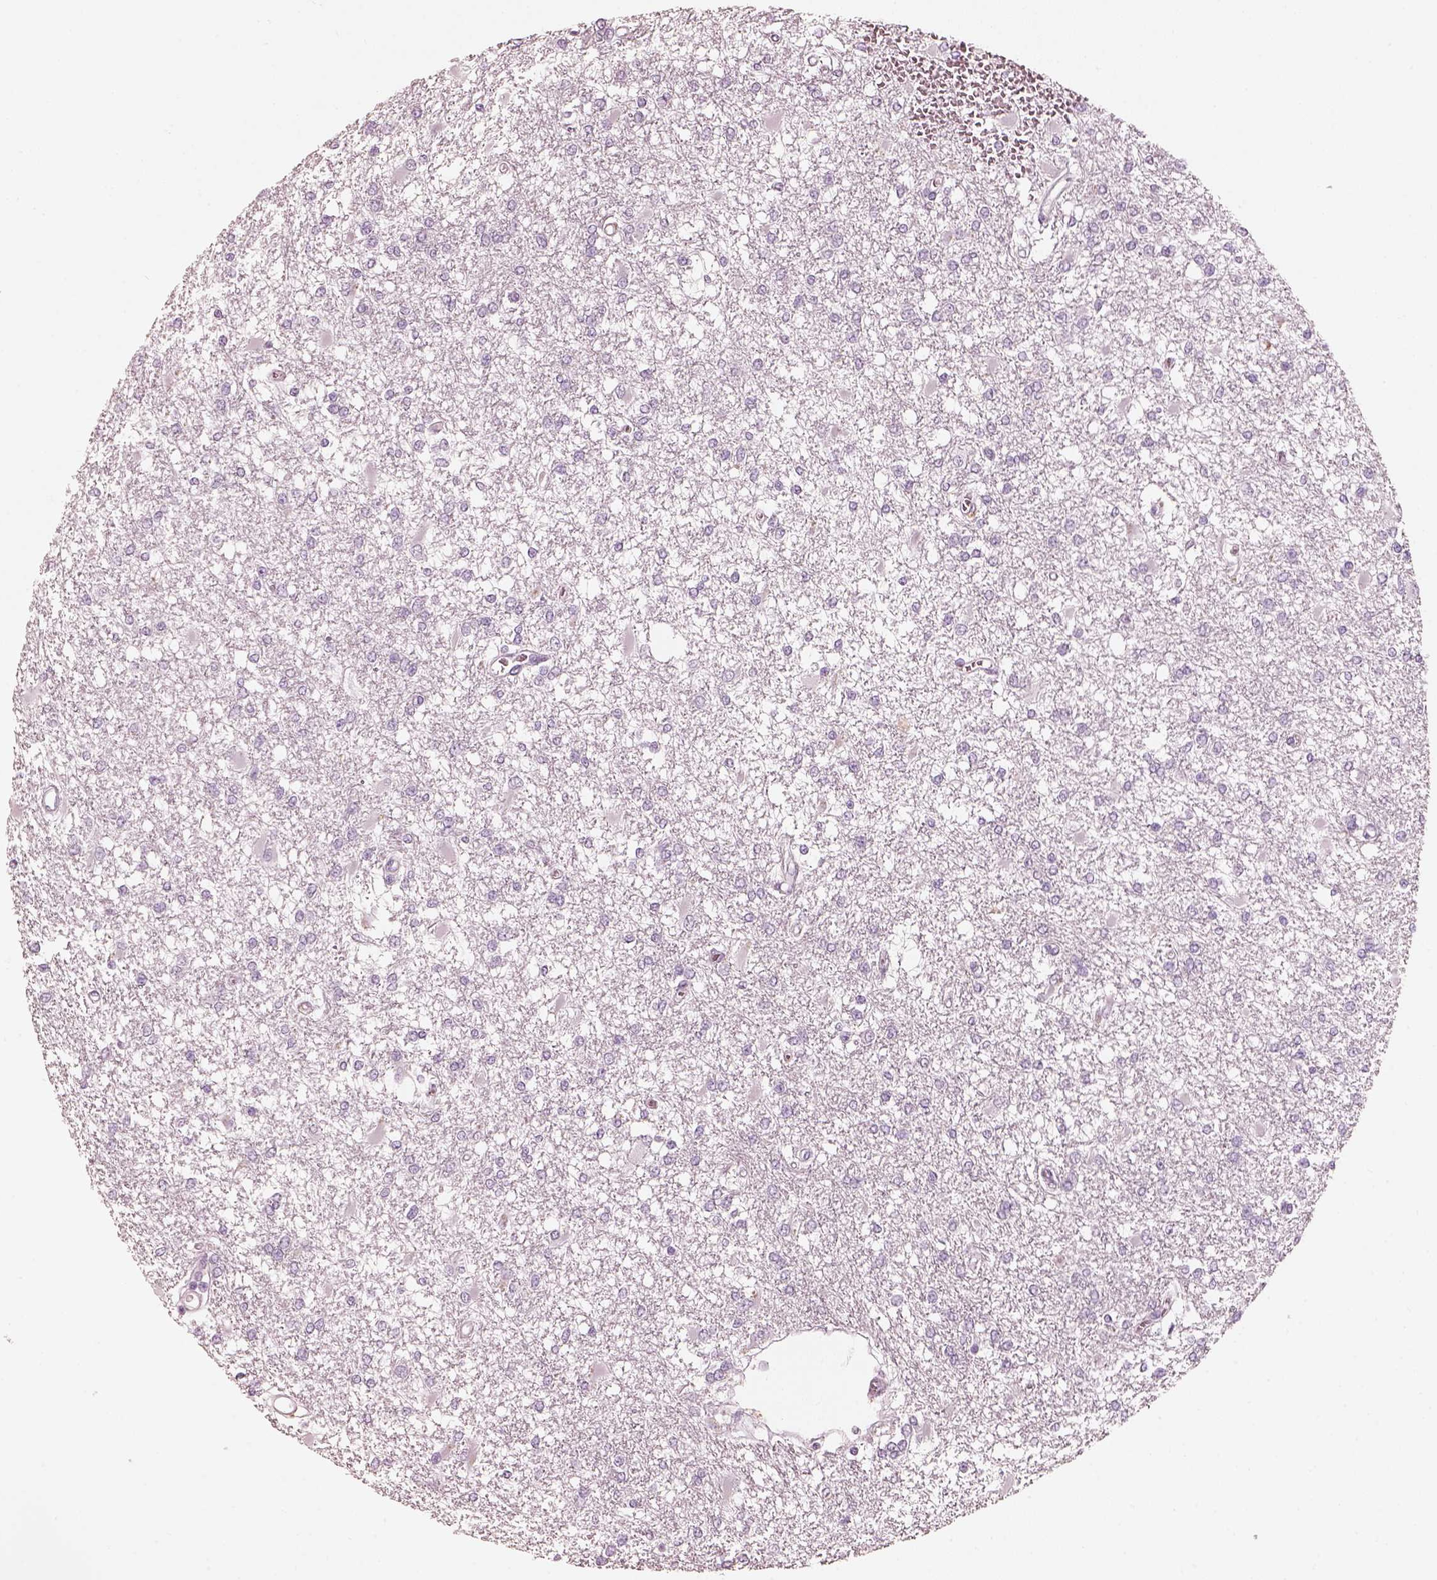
{"staining": {"intensity": "negative", "quantity": "none", "location": "none"}, "tissue": "glioma", "cell_type": "Tumor cells", "image_type": "cancer", "snomed": [{"axis": "morphology", "description": "Glioma, malignant, High grade"}, {"axis": "topography", "description": "Cerebral cortex"}], "caption": "Photomicrograph shows no significant protein expression in tumor cells of glioma.", "gene": "R3HDML", "patient": {"sex": "male", "age": 79}}